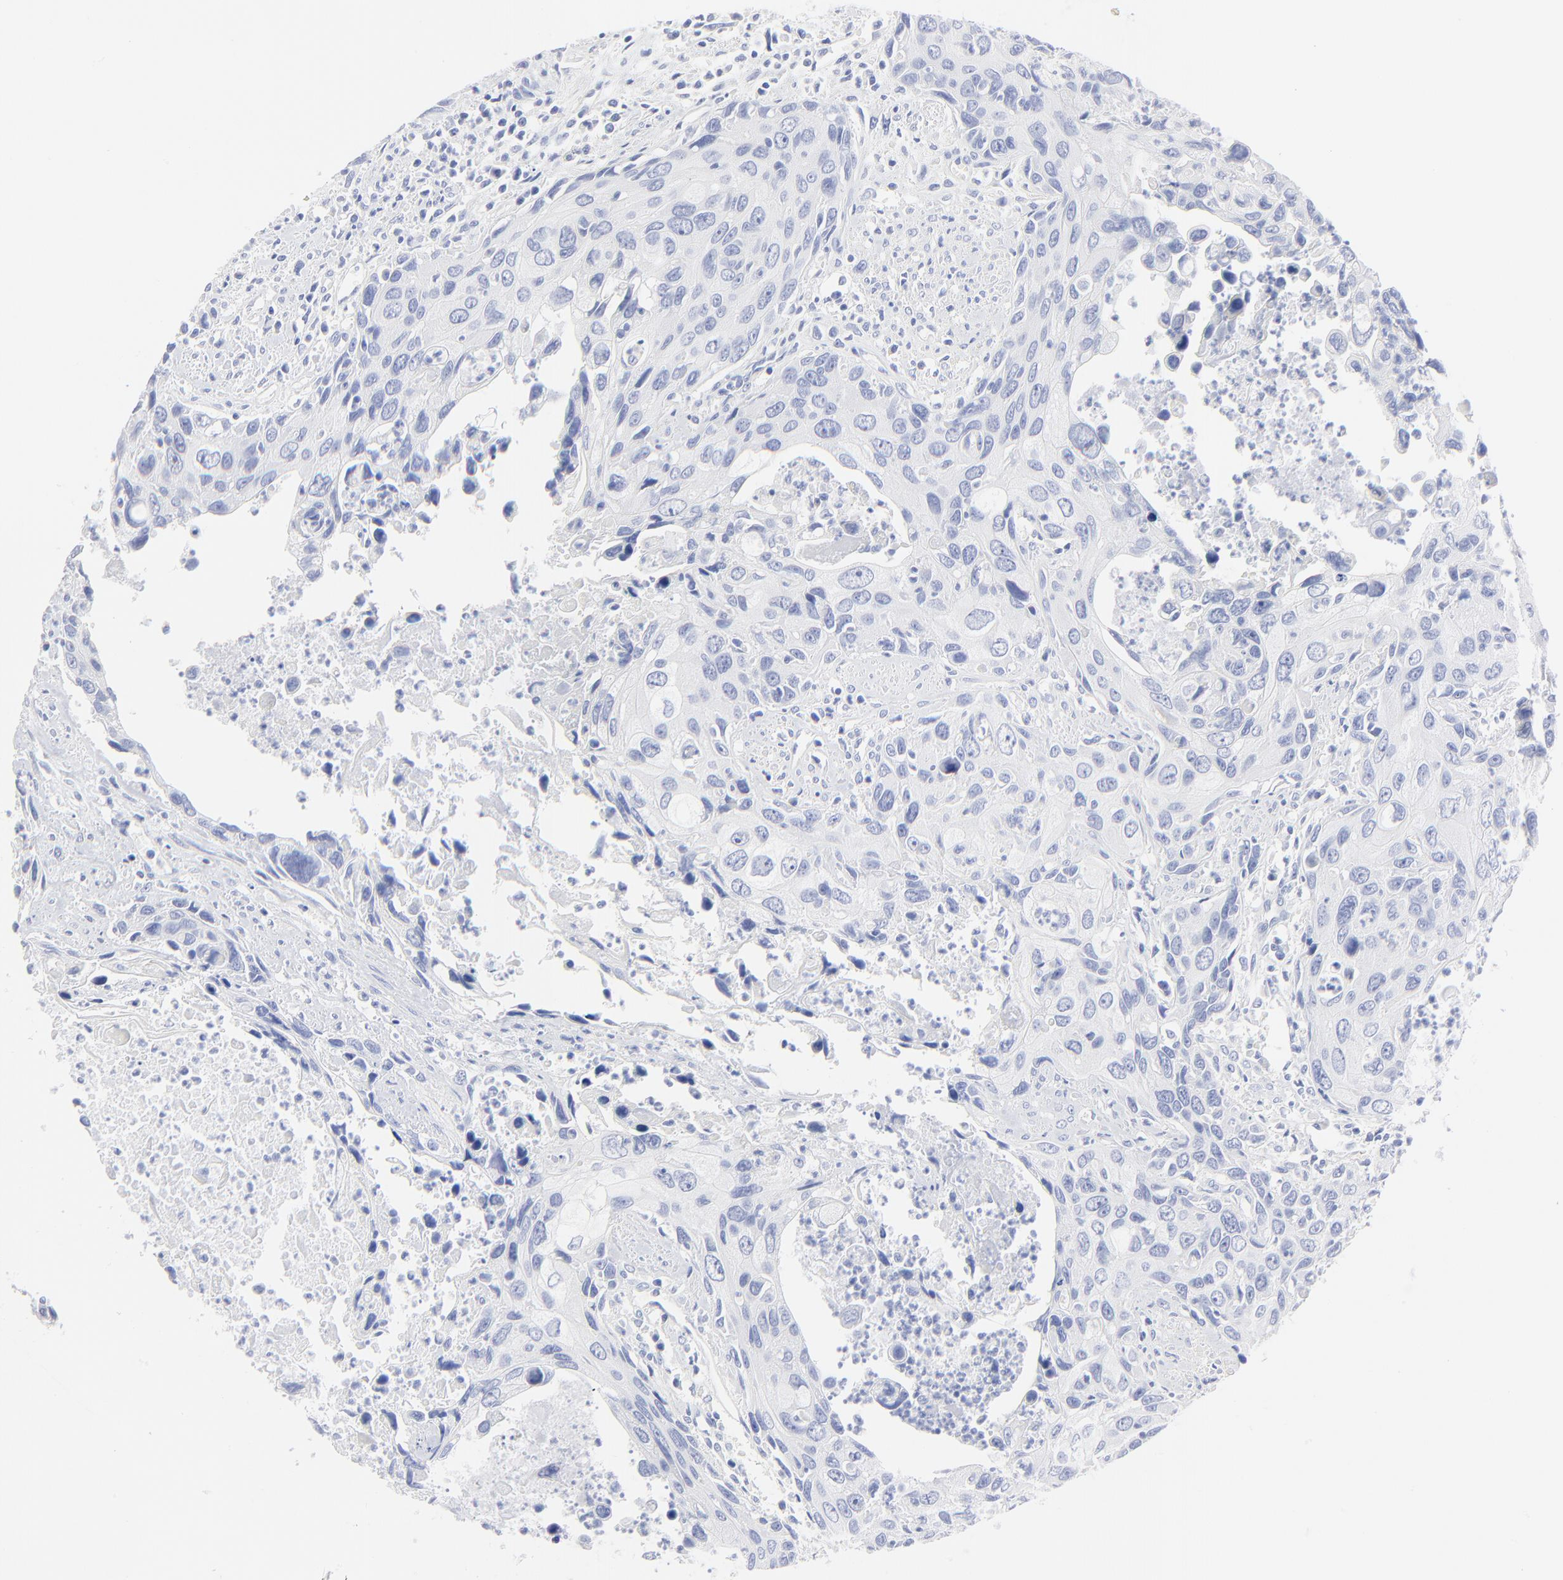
{"staining": {"intensity": "negative", "quantity": "none", "location": "none"}, "tissue": "urothelial cancer", "cell_type": "Tumor cells", "image_type": "cancer", "snomed": [{"axis": "morphology", "description": "Urothelial carcinoma, High grade"}, {"axis": "topography", "description": "Urinary bladder"}], "caption": "DAB immunohistochemical staining of human high-grade urothelial carcinoma demonstrates no significant staining in tumor cells.", "gene": "PSD3", "patient": {"sex": "male", "age": 71}}